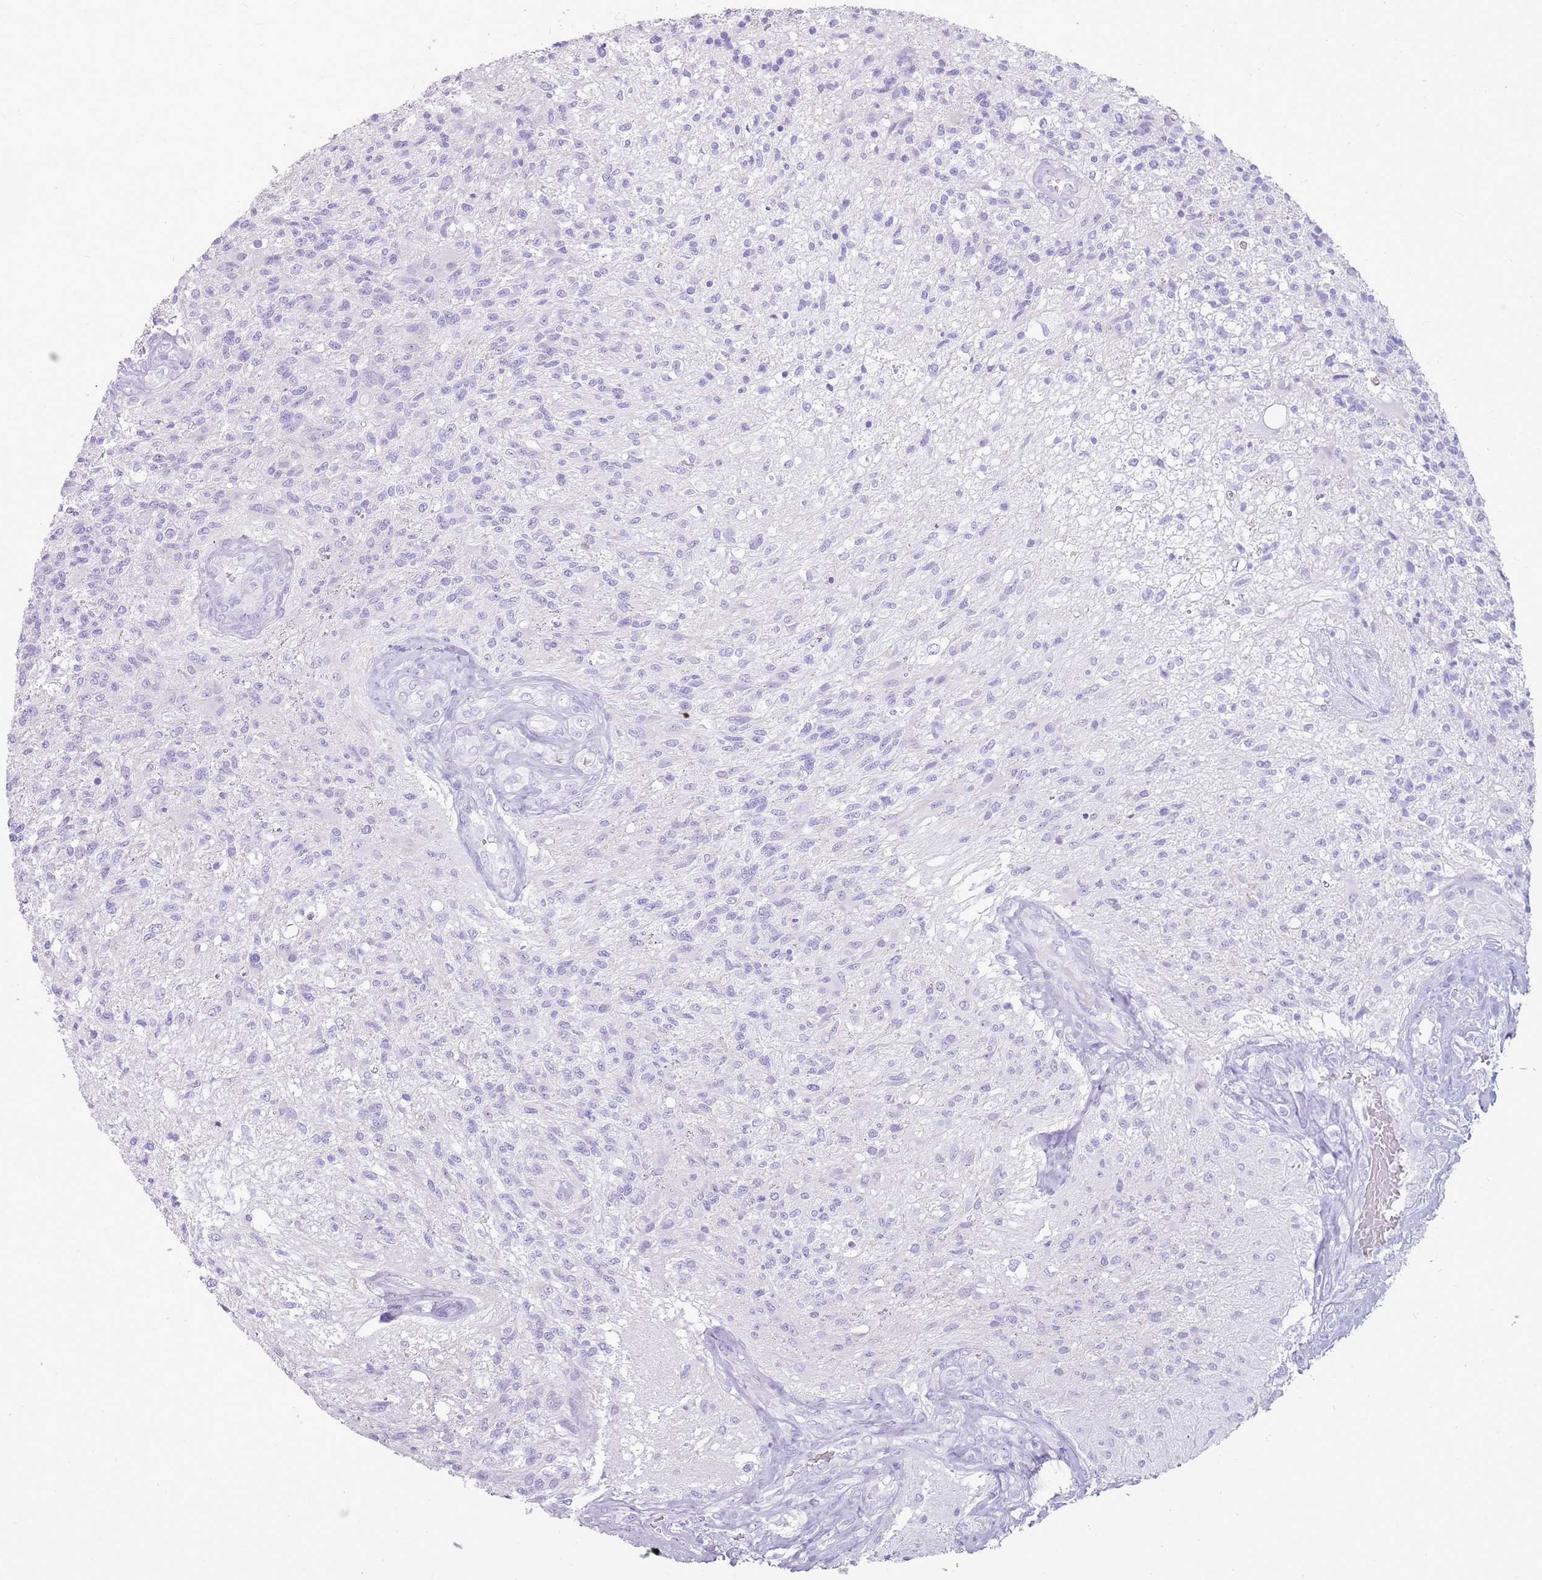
{"staining": {"intensity": "negative", "quantity": "none", "location": "none"}, "tissue": "glioma", "cell_type": "Tumor cells", "image_type": "cancer", "snomed": [{"axis": "morphology", "description": "Glioma, malignant, High grade"}, {"axis": "topography", "description": "Brain"}], "caption": "High power microscopy histopathology image of an IHC micrograph of malignant glioma (high-grade), revealing no significant staining in tumor cells. (DAB (3,3'-diaminobenzidine) immunohistochemistry visualized using brightfield microscopy, high magnification).", "gene": "NBPF3", "patient": {"sex": "male", "age": 56}}